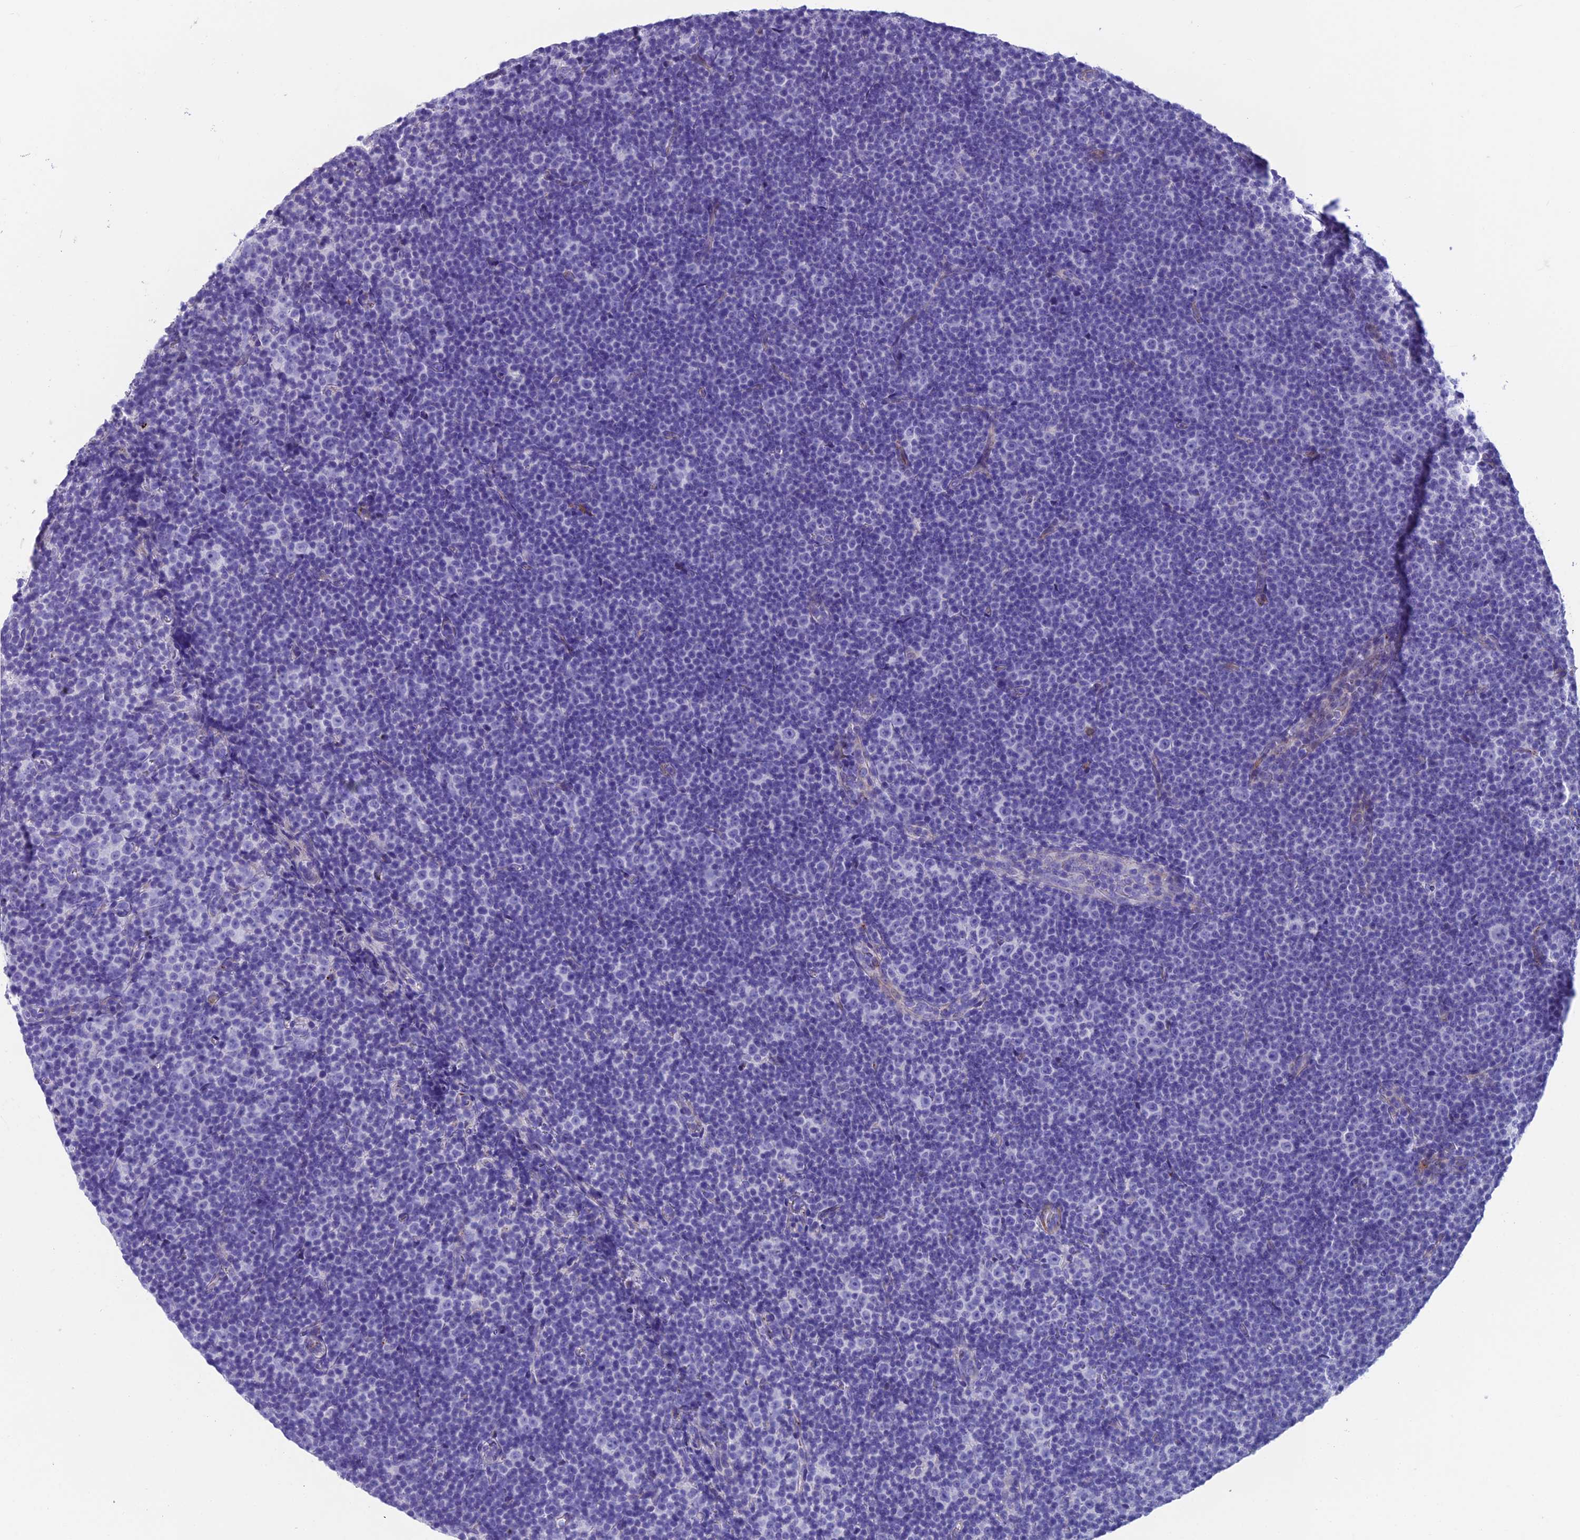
{"staining": {"intensity": "negative", "quantity": "none", "location": "none"}, "tissue": "lymphoma", "cell_type": "Tumor cells", "image_type": "cancer", "snomed": [{"axis": "morphology", "description": "Malignant lymphoma, non-Hodgkin's type, Low grade"}, {"axis": "topography", "description": "Lymph node"}], "caption": "This is an IHC histopathology image of lymphoma. There is no staining in tumor cells.", "gene": "GNG11", "patient": {"sex": "female", "age": 67}}